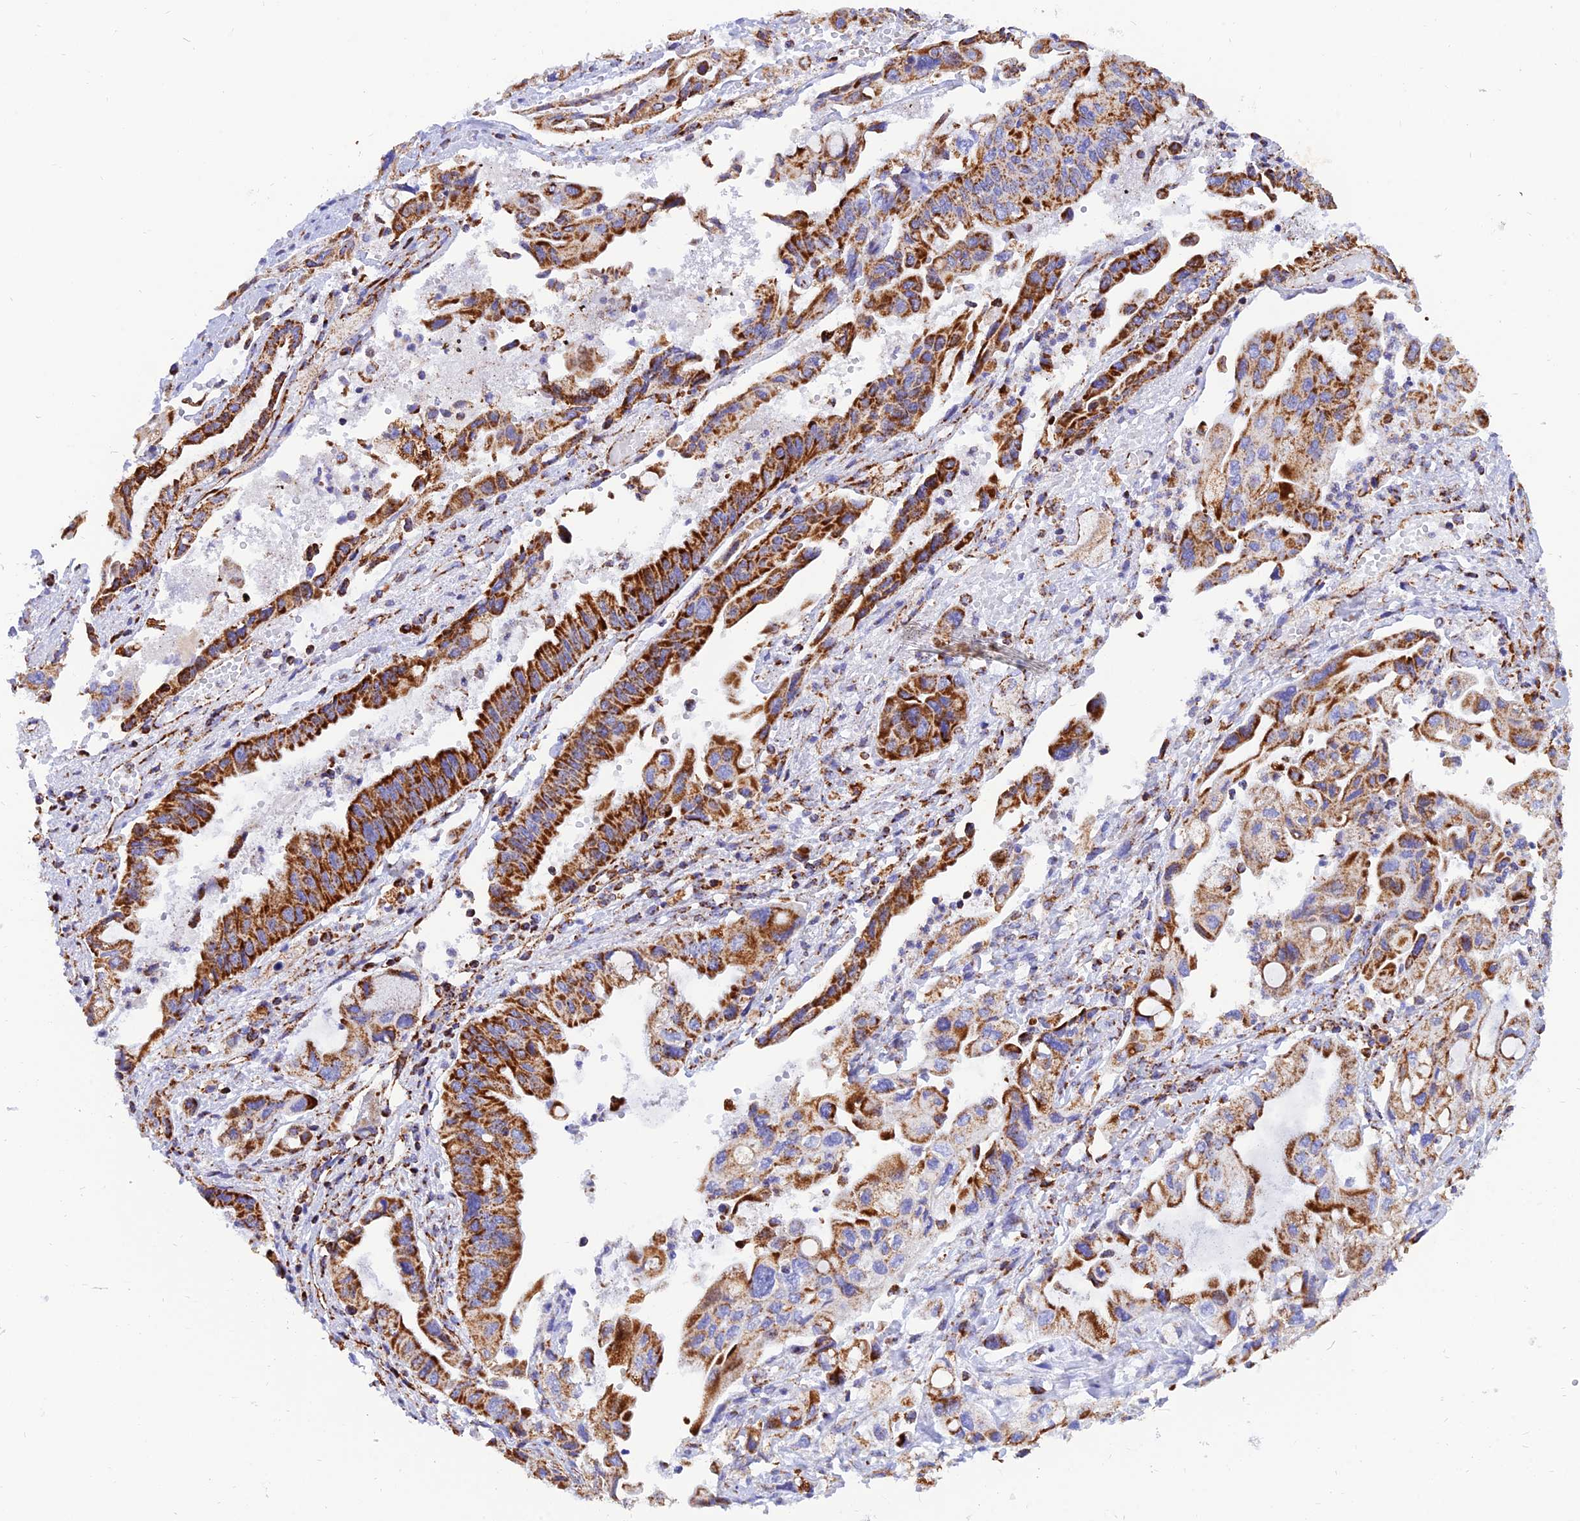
{"staining": {"intensity": "strong", "quantity": ">75%", "location": "cytoplasmic/membranous"}, "tissue": "pancreatic cancer", "cell_type": "Tumor cells", "image_type": "cancer", "snomed": [{"axis": "morphology", "description": "Adenocarcinoma, NOS"}, {"axis": "topography", "description": "Pancreas"}], "caption": "Immunohistochemical staining of pancreatic cancer demonstrates strong cytoplasmic/membranous protein staining in approximately >75% of tumor cells.", "gene": "NDUFB6", "patient": {"sex": "female", "age": 50}}